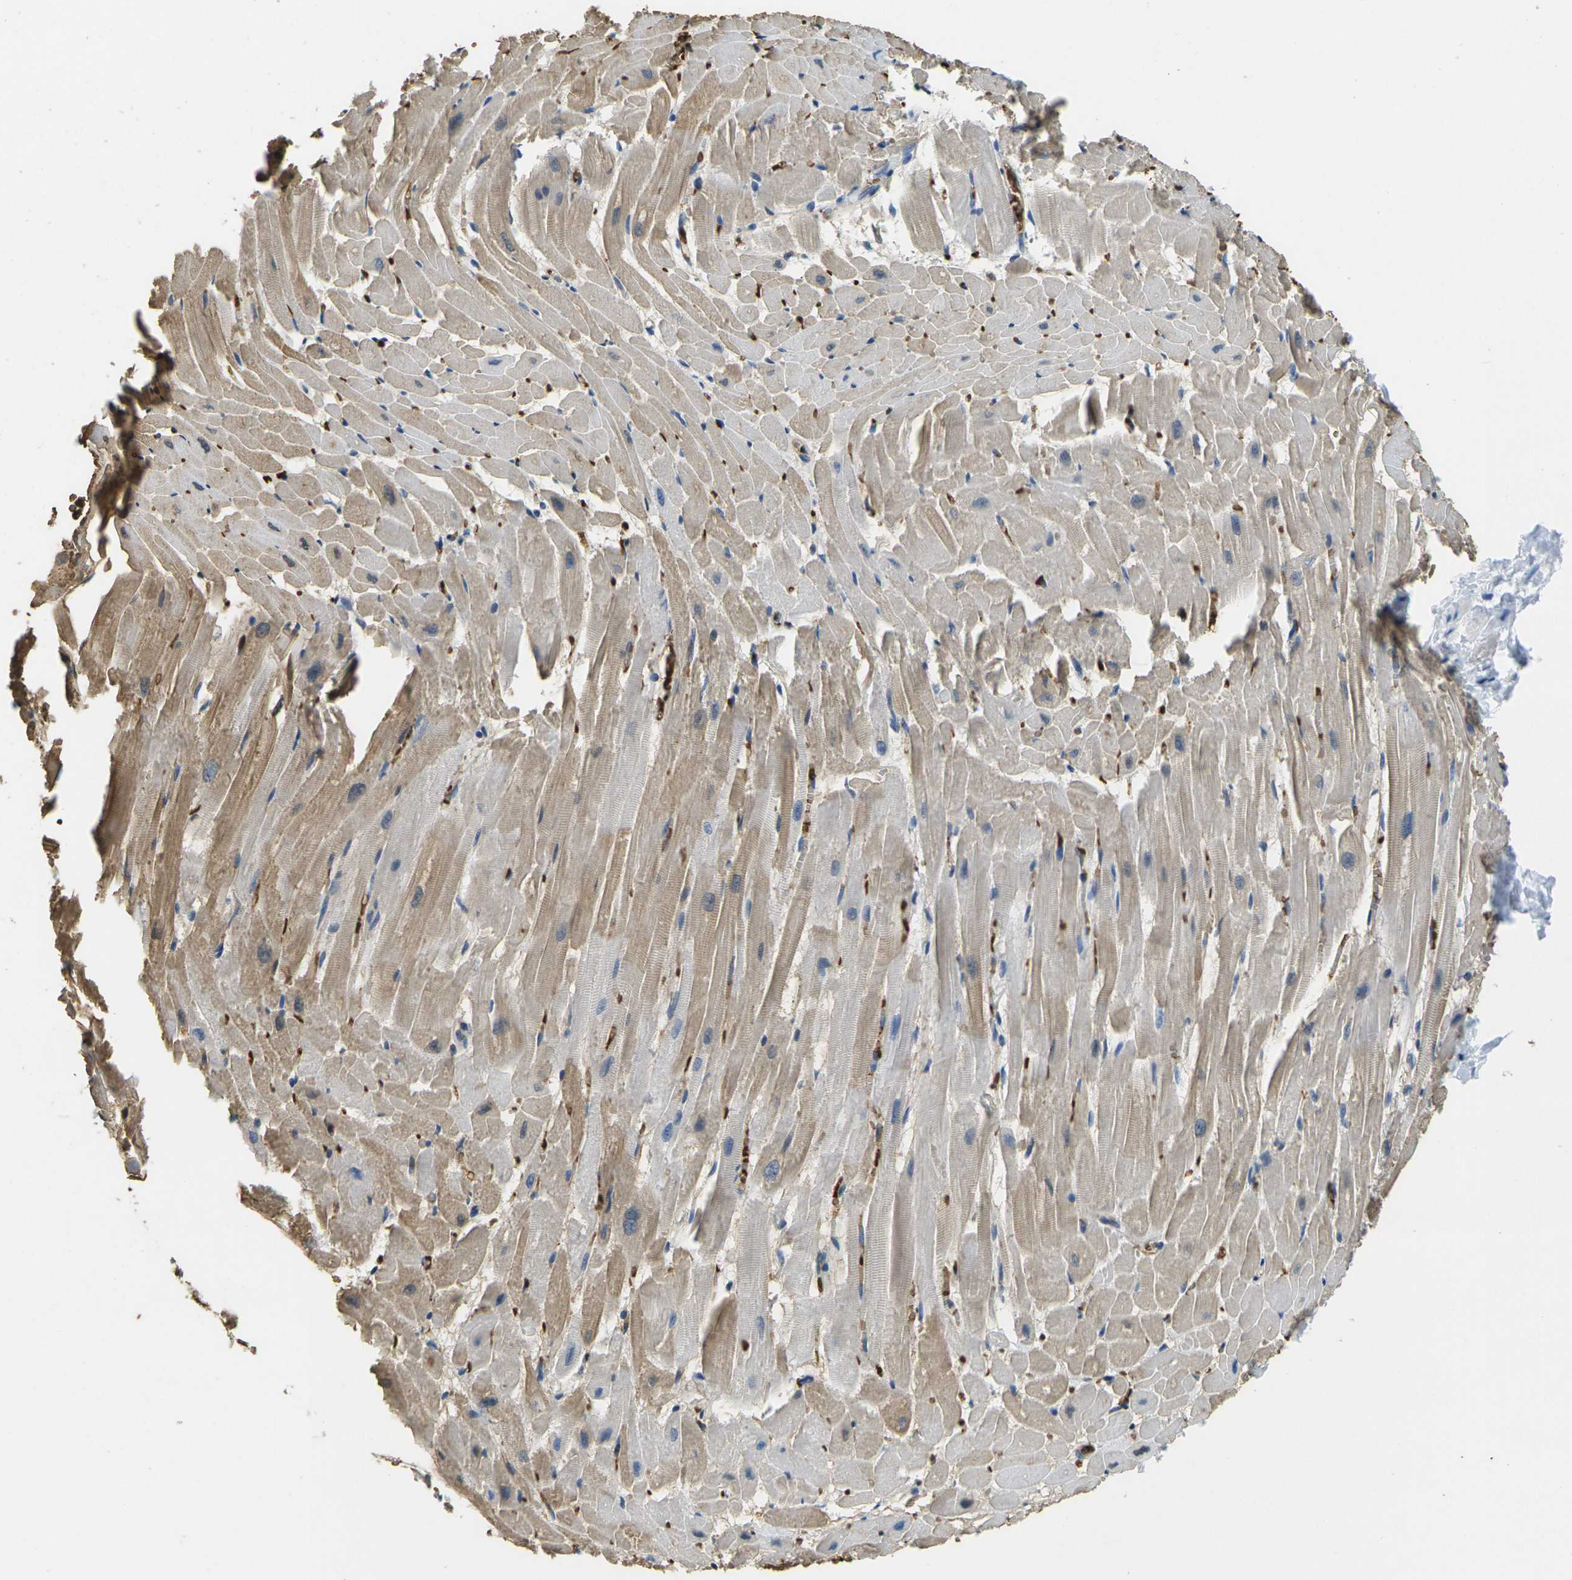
{"staining": {"intensity": "moderate", "quantity": "25%-75%", "location": "cytoplasmic/membranous"}, "tissue": "heart muscle", "cell_type": "Cardiomyocytes", "image_type": "normal", "snomed": [{"axis": "morphology", "description": "Normal tissue, NOS"}, {"axis": "topography", "description": "Heart"}], "caption": "This image shows IHC staining of normal human heart muscle, with medium moderate cytoplasmic/membranous expression in approximately 25%-75% of cardiomyocytes.", "gene": "HBB", "patient": {"sex": "female", "age": 19}}